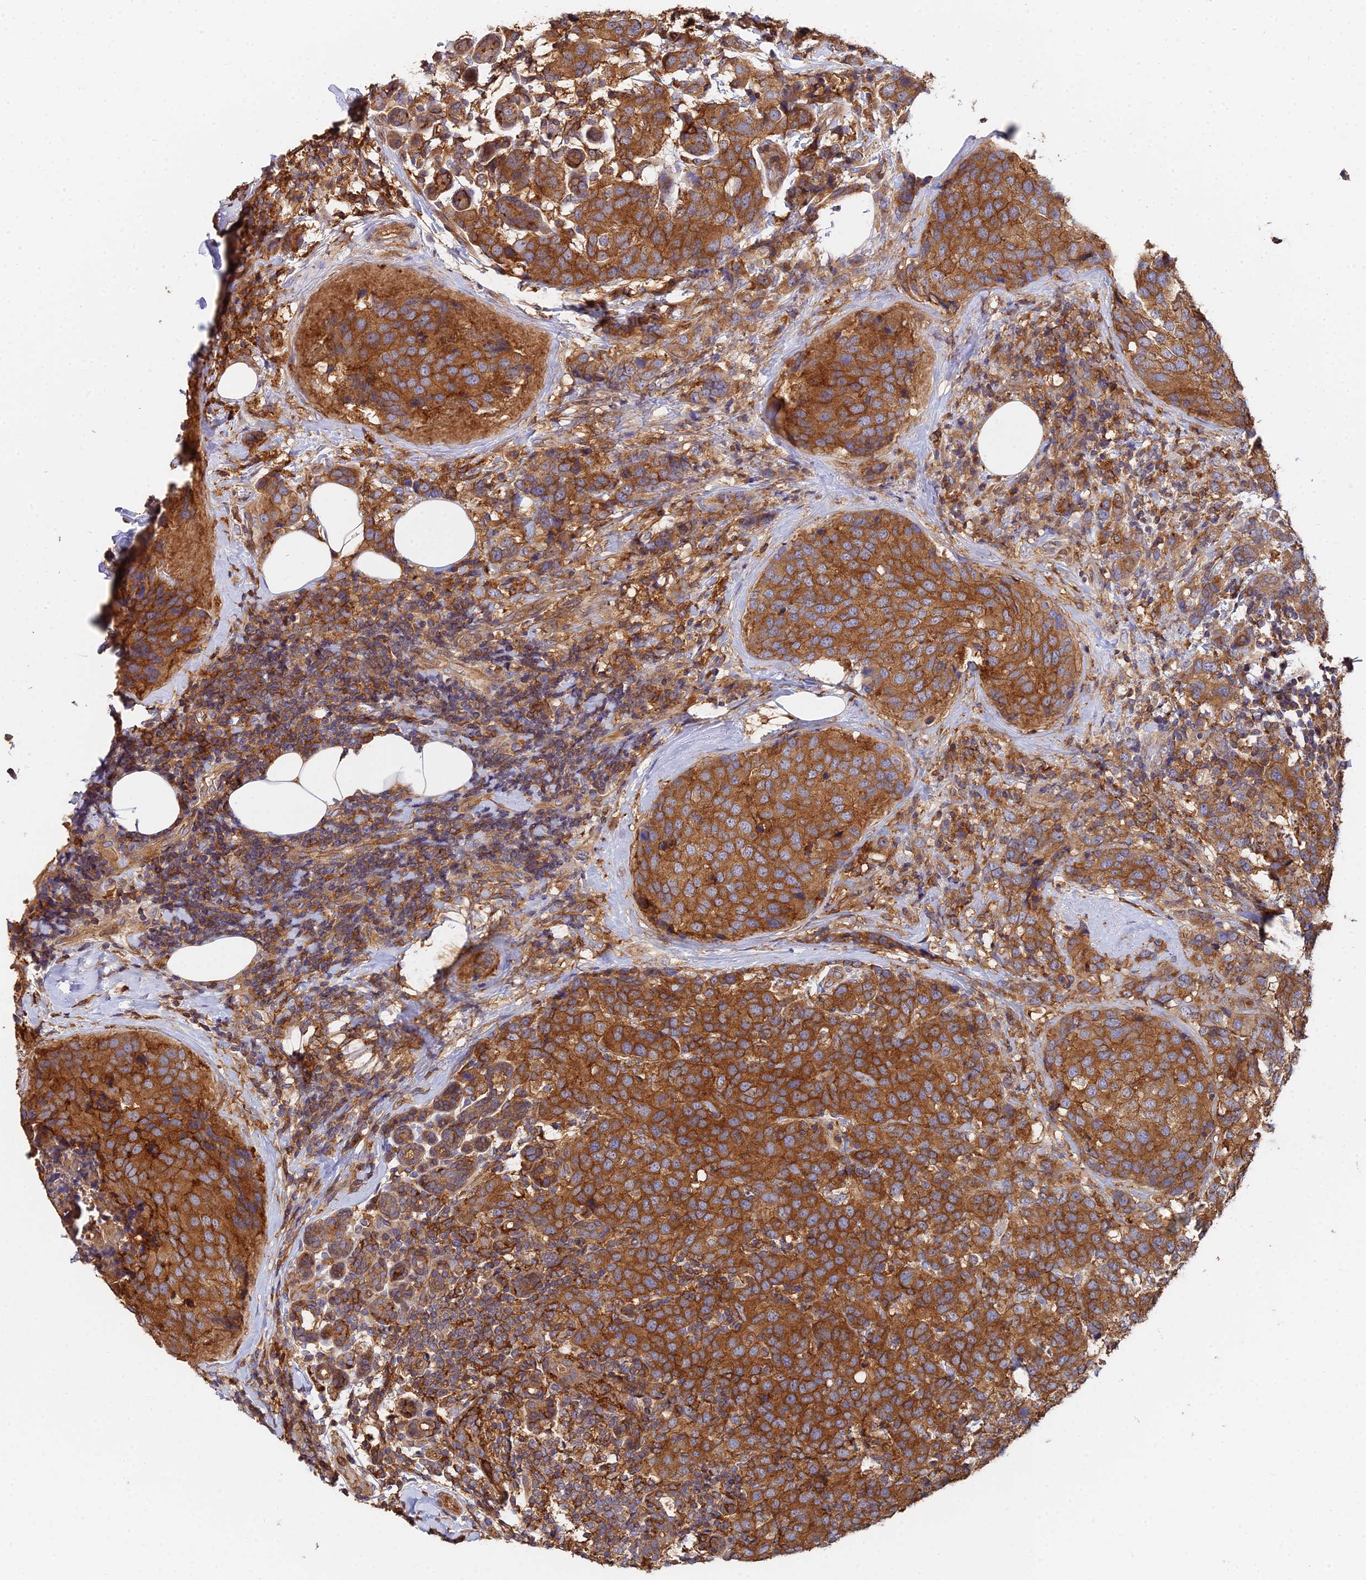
{"staining": {"intensity": "strong", "quantity": ">75%", "location": "cytoplasmic/membranous"}, "tissue": "breast cancer", "cell_type": "Tumor cells", "image_type": "cancer", "snomed": [{"axis": "morphology", "description": "Lobular carcinoma"}, {"axis": "topography", "description": "Breast"}], "caption": "Breast lobular carcinoma stained for a protein (brown) exhibits strong cytoplasmic/membranous positive staining in about >75% of tumor cells.", "gene": "GNG5B", "patient": {"sex": "female", "age": 59}}